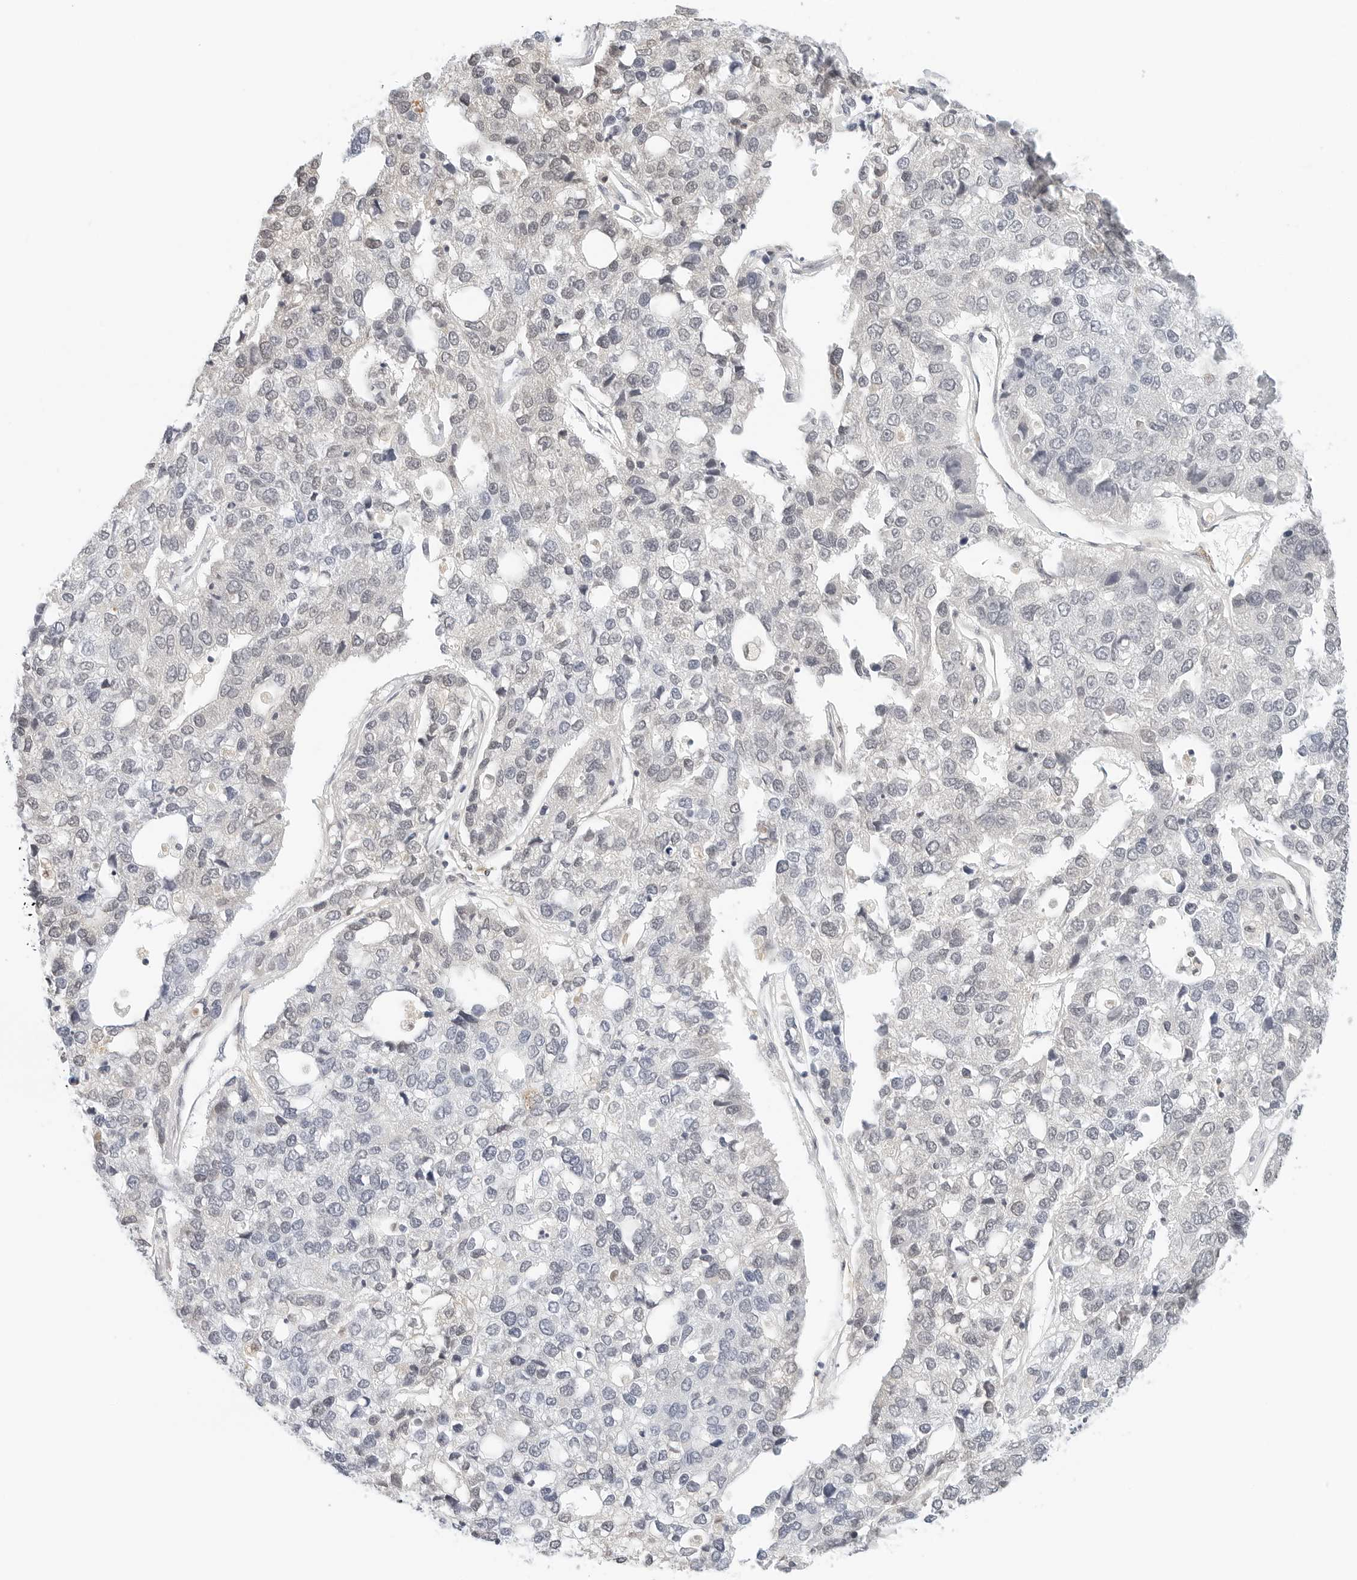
{"staining": {"intensity": "negative", "quantity": "none", "location": "none"}, "tissue": "pancreatic cancer", "cell_type": "Tumor cells", "image_type": "cancer", "snomed": [{"axis": "morphology", "description": "Adenocarcinoma, NOS"}, {"axis": "topography", "description": "Pancreas"}], "caption": "This is a image of immunohistochemistry staining of adenocarcinoma (pancreatic), which shows no staining in tumor cells.", "gene": "PKDCC", "patient": {"sex": "female", "age": 61}}